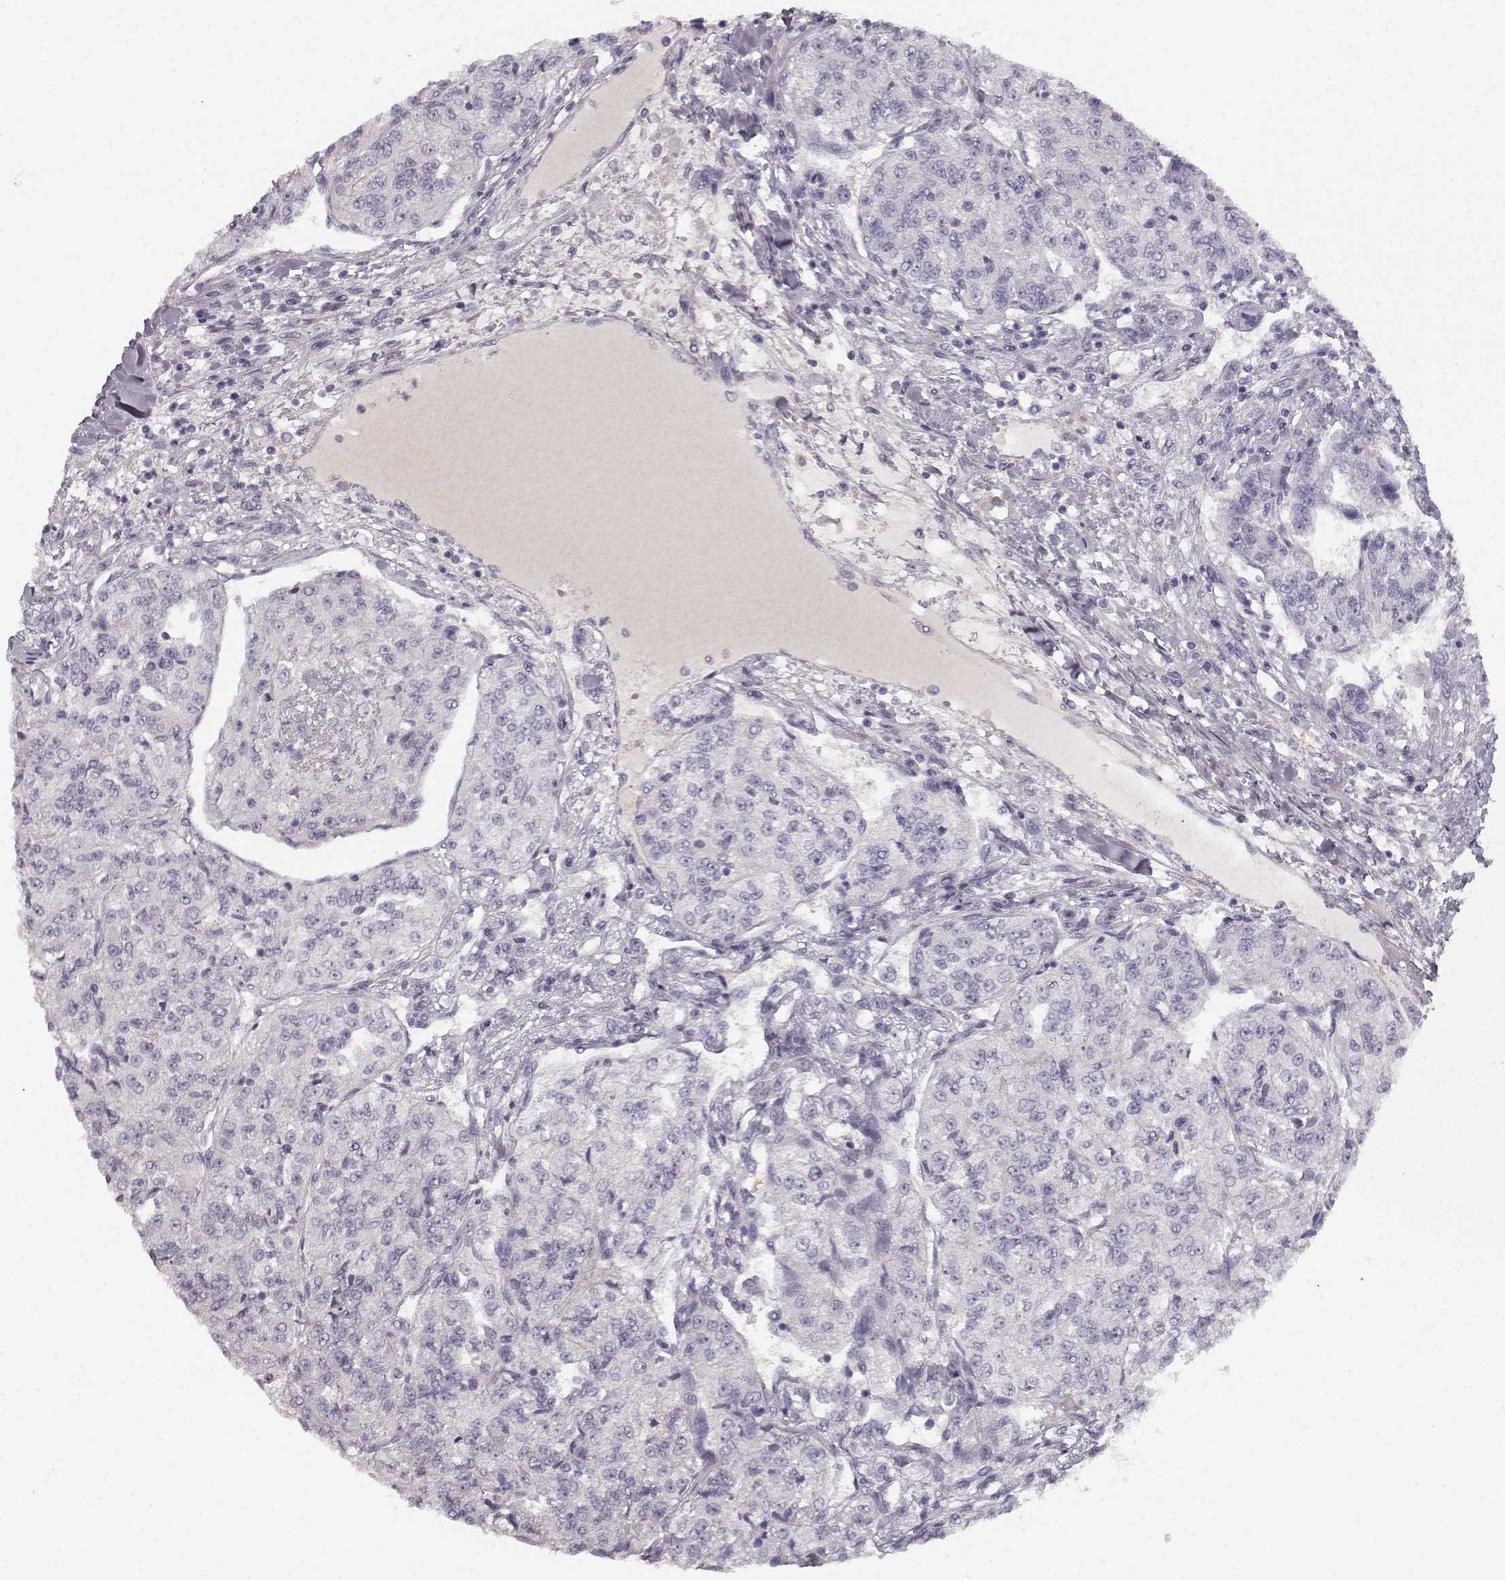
{"staining": {"intensity": "negative", "quantity": "none", "location": "none"}, "tissue": "renal cancer", "cell_type": "Tumor cells", "image_type": "cancer", "snomed": [{"axis": "morphology", "description": "Adenocarcinoma, NOS"}, {"axis": "topography", "description": "Kidney"}], "caption": "Renal cancer (adenocarcinoma) stained for a protein using IHC exhibits no positivity tumor cells.", "gene": "KIAA0319", "patient": {"sex": "female", "age": 63}}